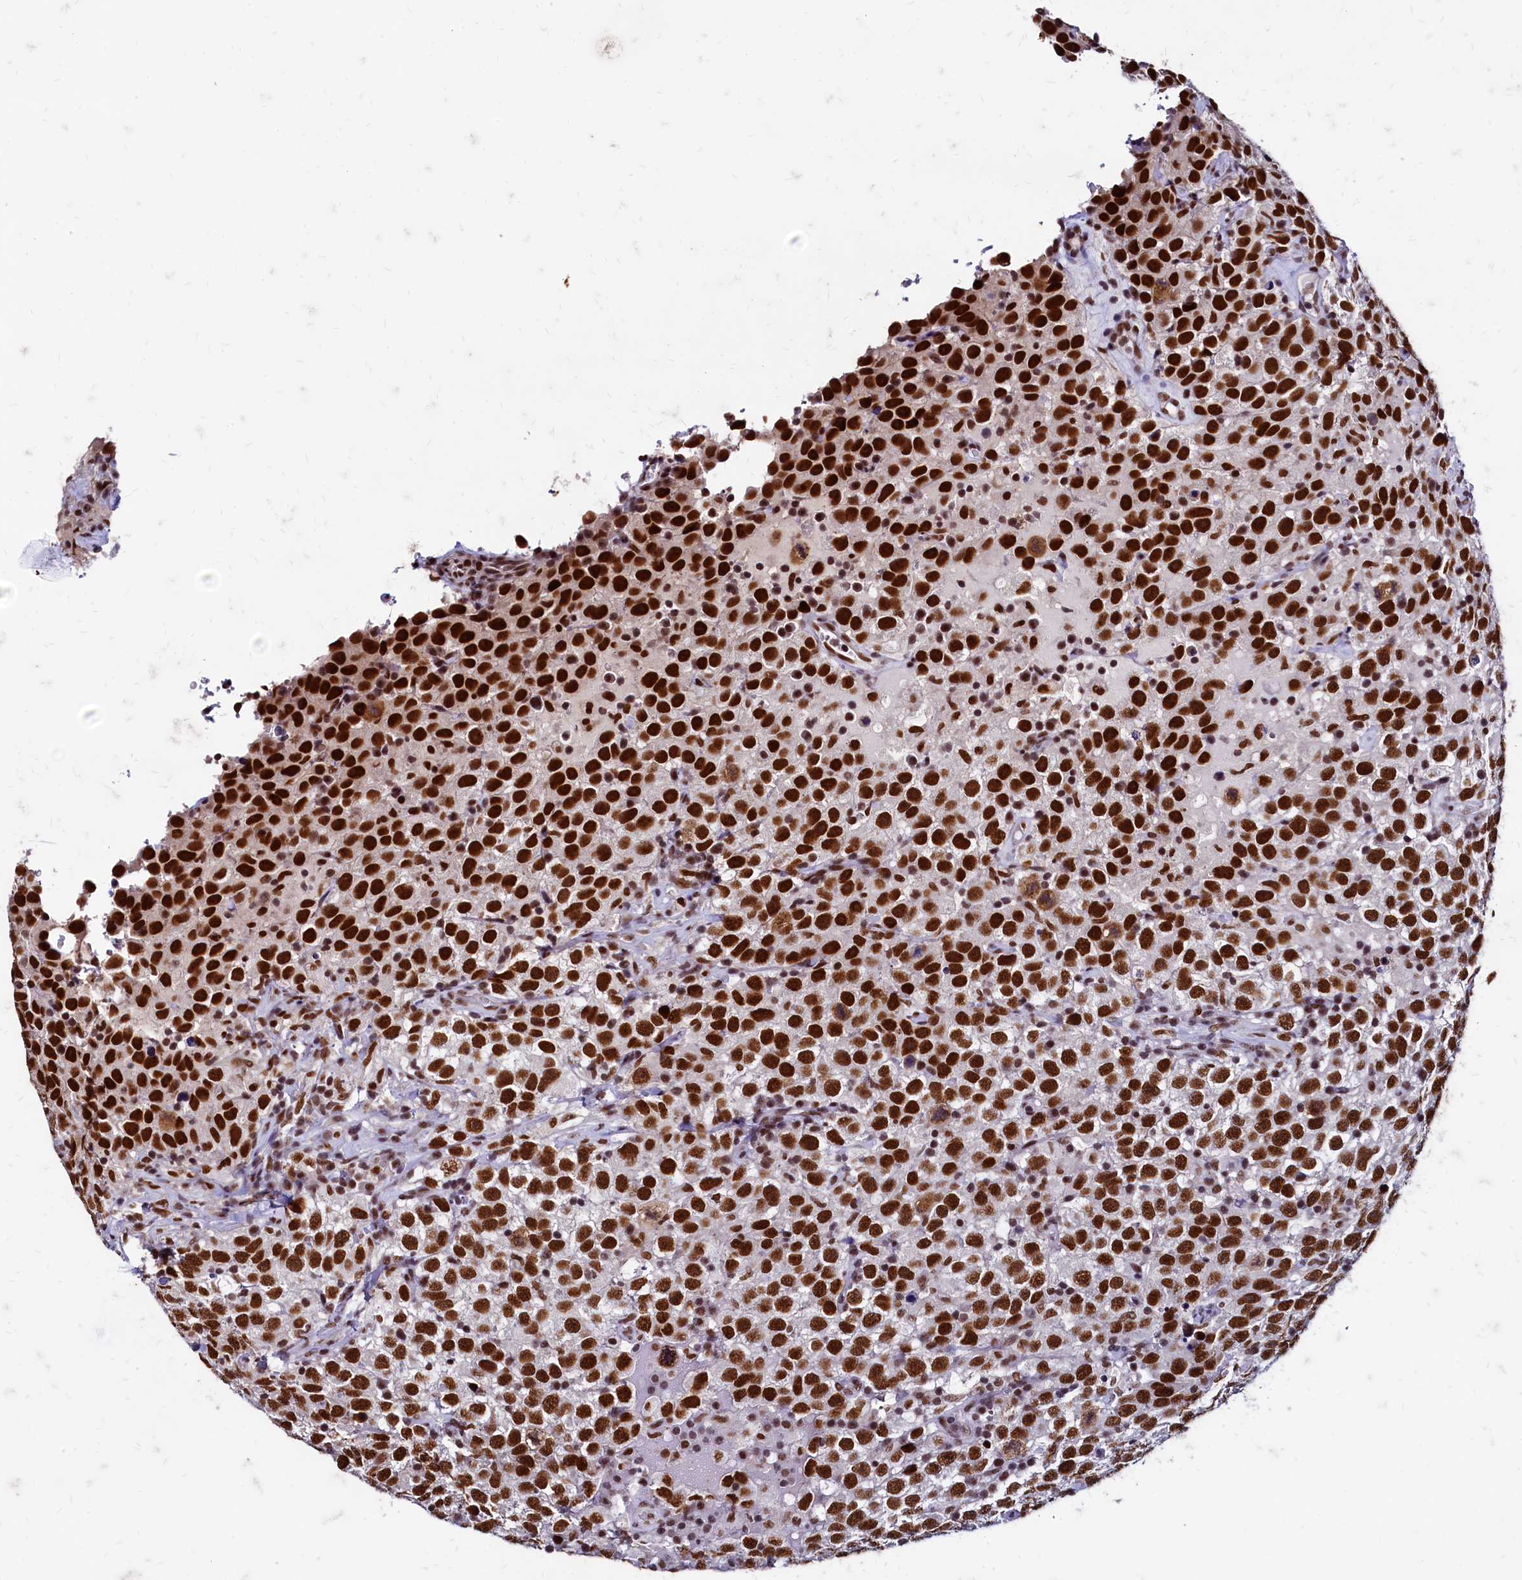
{"staining": {"intensity": "strong", "quantity": ">75%", "location": "nuclear"}, "tissue": "testis cancer", "cell_type": "Tumor cells", "image_type": "cancer", "snomed": [{"axis": "morphology", "description": "Seminoma, NOS"}, {"axis": "topography", "description": "Testis"}], "caption": "Protein positivity by IHC reveals strong nuclear staining in approximately >75% of tumor cells in testis cancer.", "gene": "CPSF7", "patient": {"sex": "male", "age": 41}}